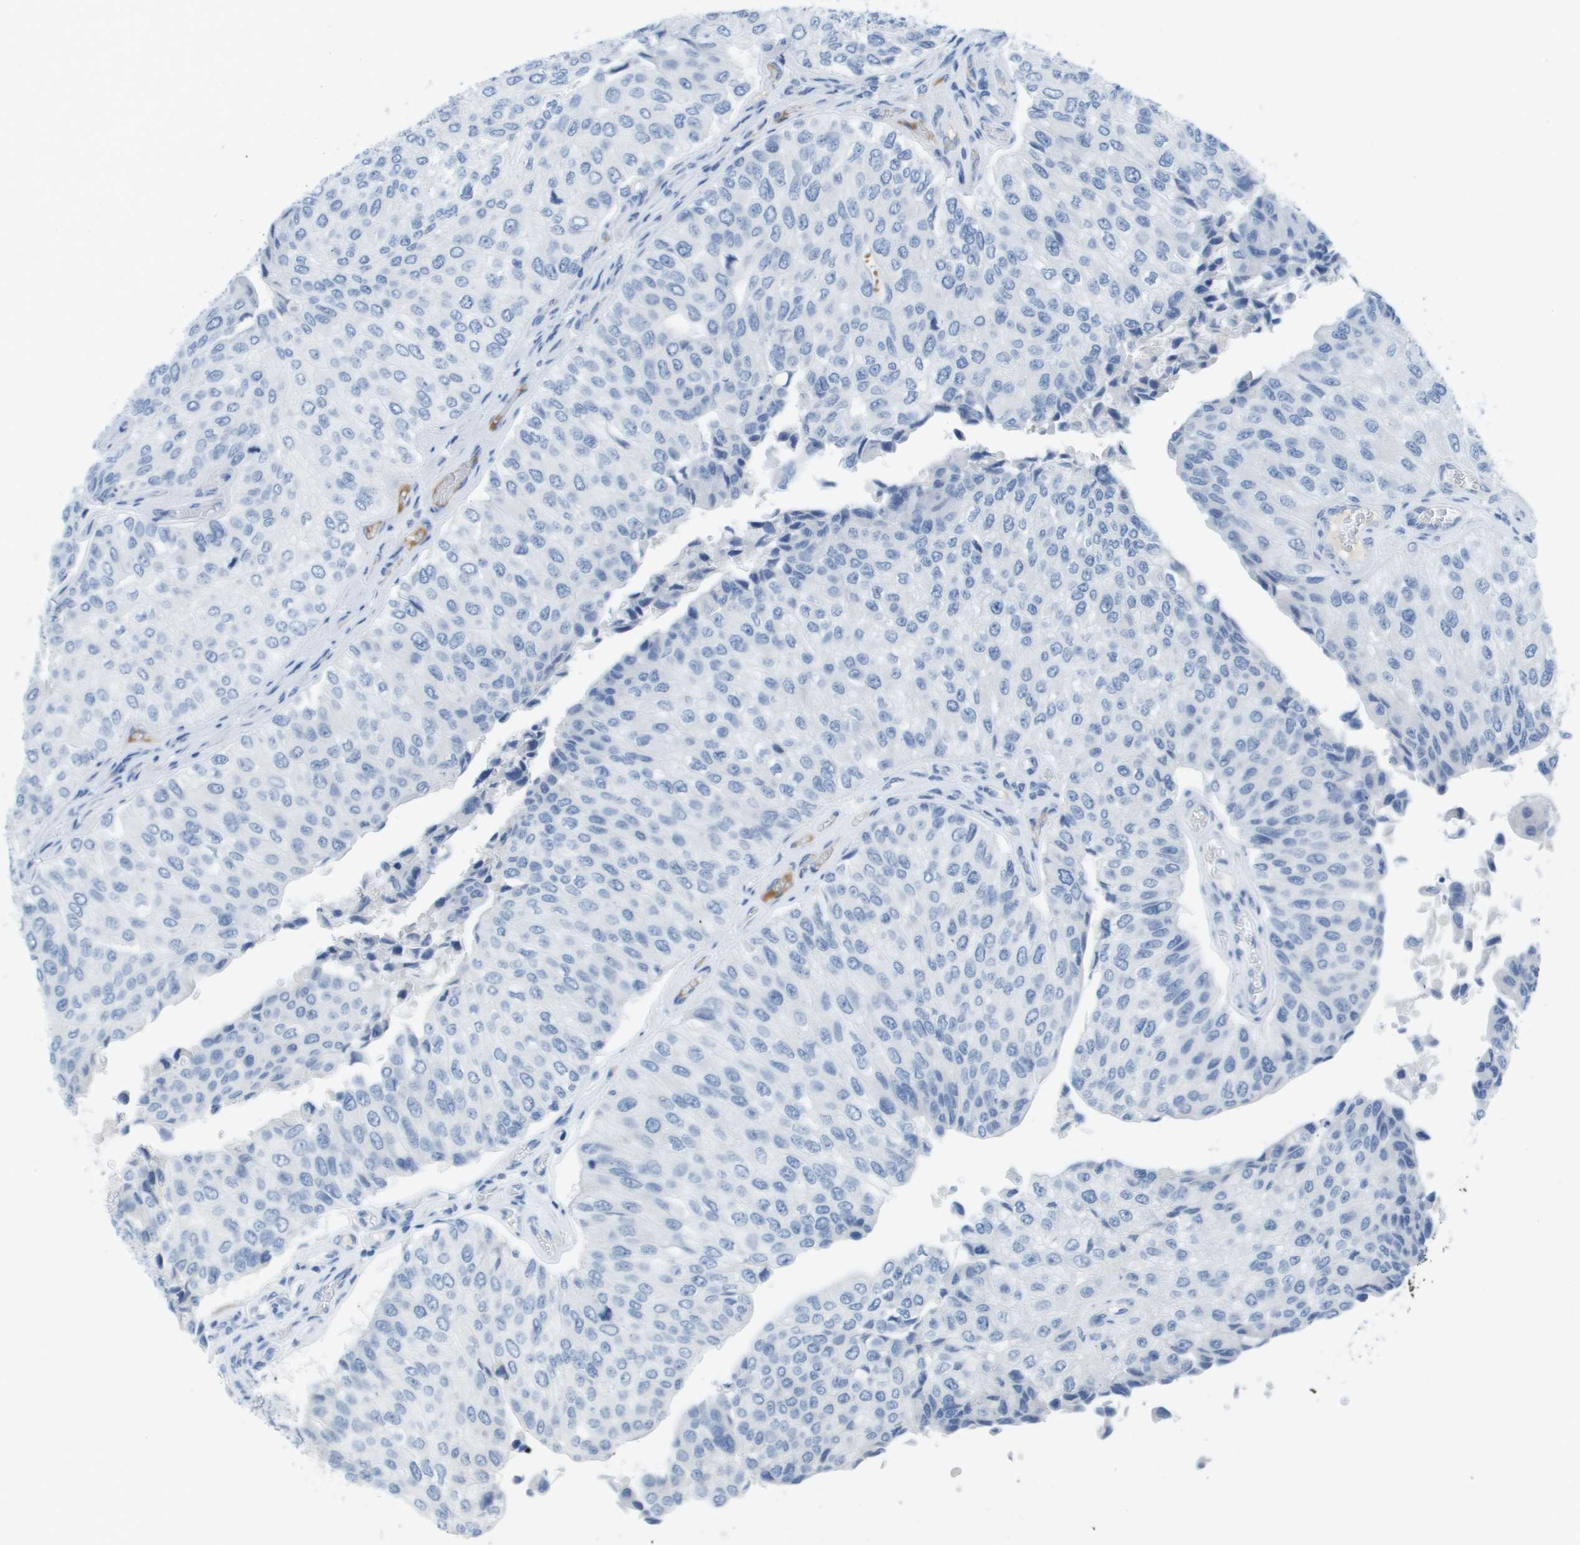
{"staining": {"intensity": "negative", "quantity": "none", "location": "none"}, "tissue": "urothelial cancer", "cell_type": "Tumor cells", "image_type": "cancer", "snomed": [{"axis": "morphology", "description": "Urothelial carcinoma, High grade"}, {"axis": "topography", "description": "Kidney"}, {"axis": "topography", "description": "Urinary bladder"}], "caption": "DAB (3,3'-diaminobenzidine) immunohistochemical staining of urothelial carcinoma (high-grade) reveals no significant staining in tumor cells.", "gene": "GPR18", "patient": {"sex": "male", "age": 77}}